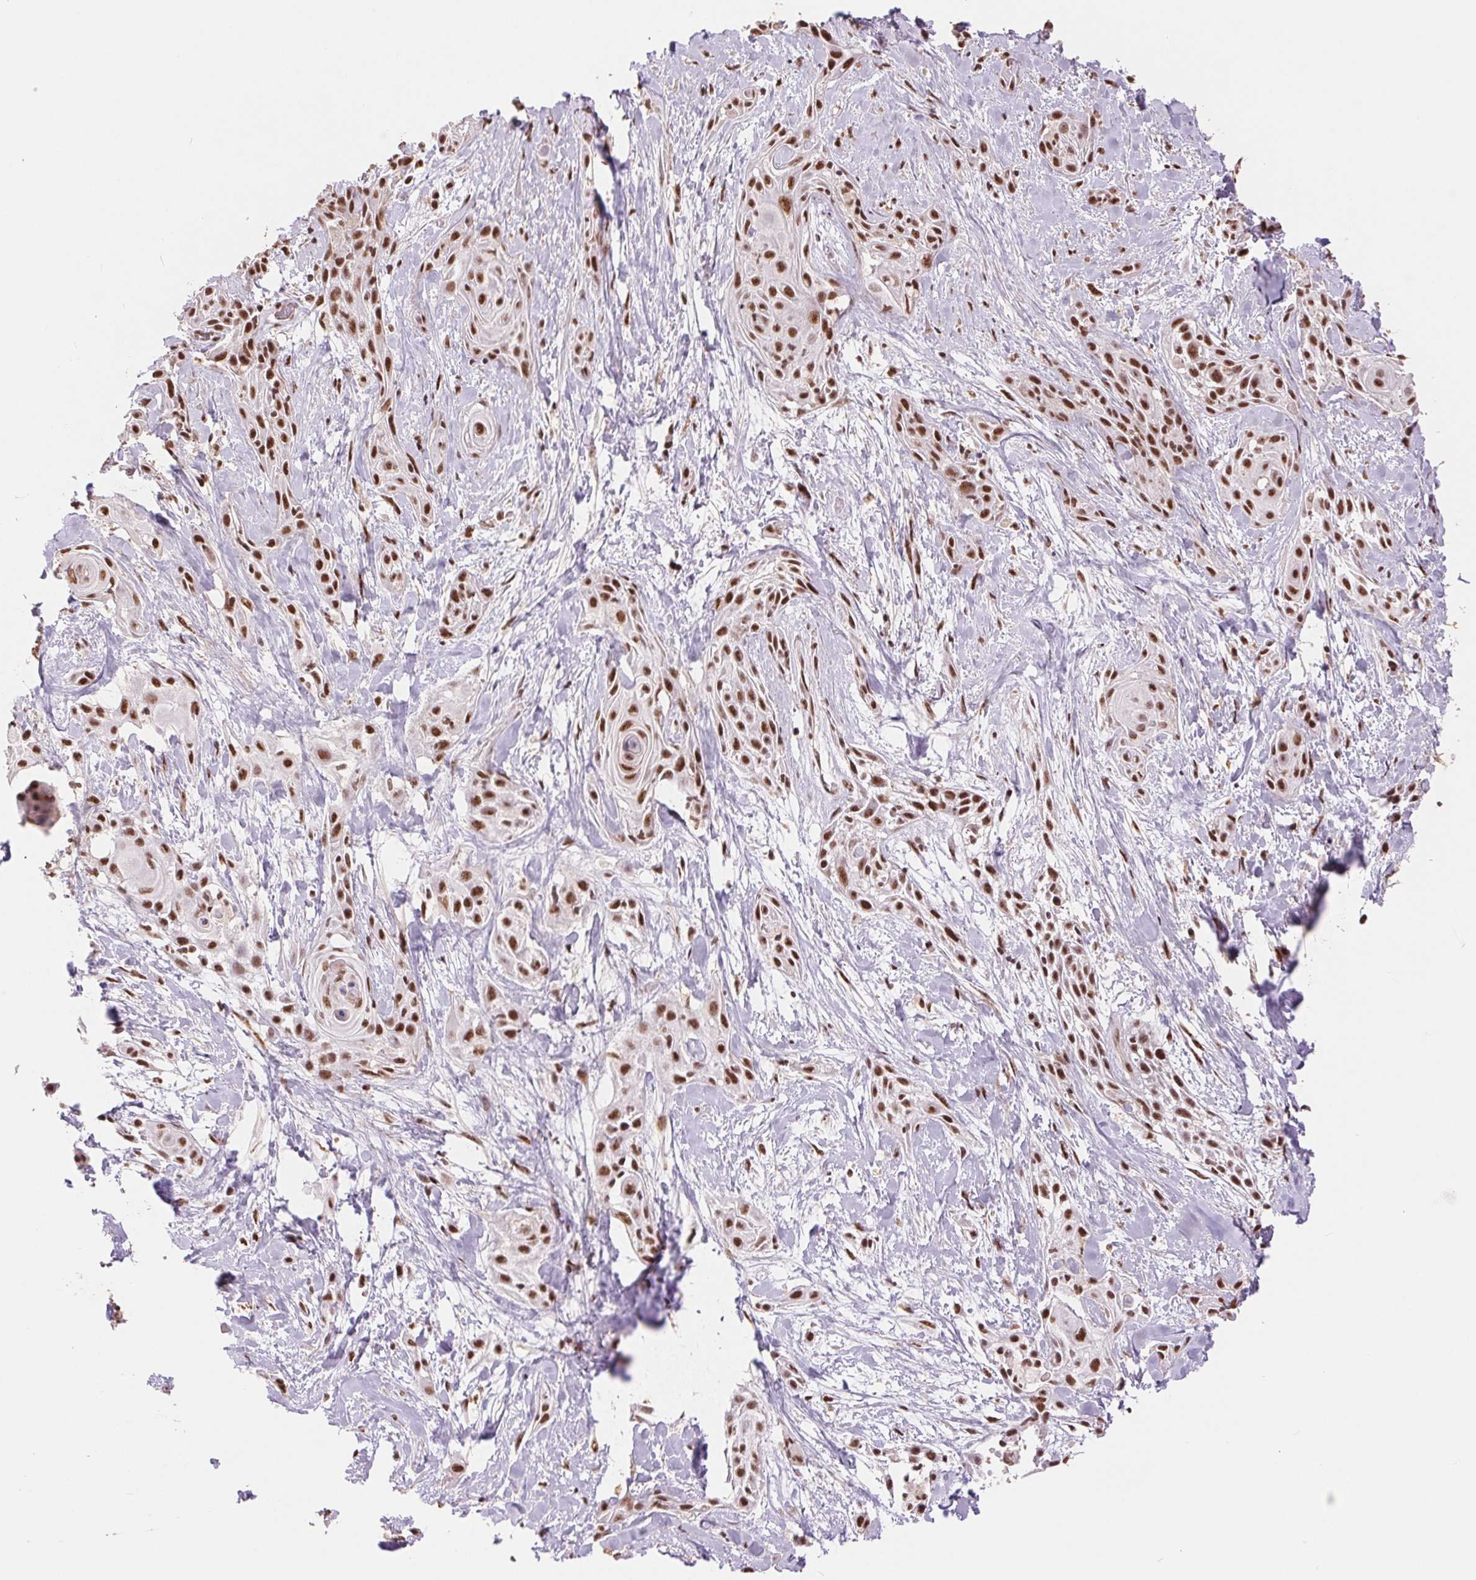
{"staining": {"intensity": "strong", "quantity": ">75%", "location": "nuclear"}, "tissue": "skin cancer", "cell_type": "Tumor cells", "image_type": "cancer", "snomed": [{"axis": "morphology", "description": "Squamous cell carcinoma, NOS"}, {"axis": "topography", "description": "Skin"}, {"axis": "topography", "description": "Anal"}], "caption": "Protein analysis of skin cancer (squamous cell carcinoma) tissue displays strong nuclear staining in about >75% of tumor cells.", "gene": "SREK1", "patient": {"sex": "male", "age": 64}}